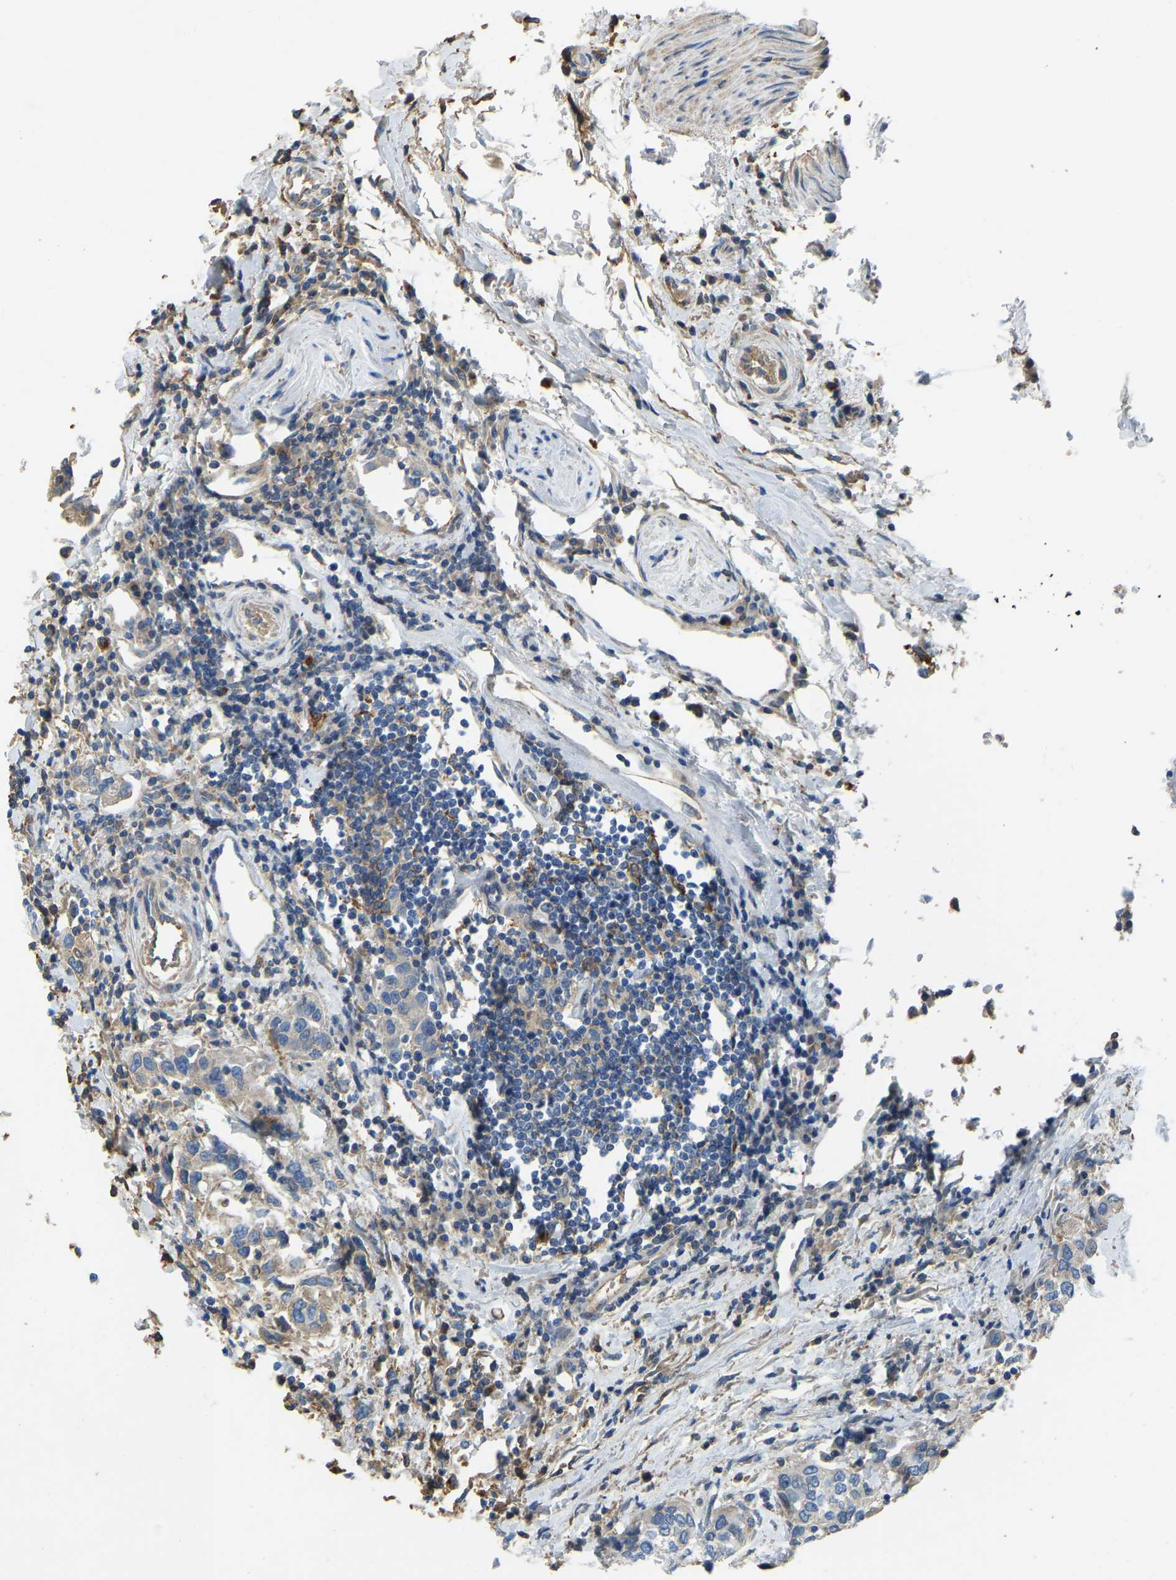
{"staining": {"intensity": "moderate", "quantity": "<25%", "location": "cytoplasmic/membranous"}, "tissue": "urothelial cancer", "cell_type": "Tumor cells", "image_type": "cancer", "snomed": [{"axis": "morphology", "description": "Urothelial carcinoma, High grade"}, {"axis": "topography", "description": "Urinary bladder"}], "caption": "IHC micrograph of human urothelial cancer stained for a protein (brown), which displays low levels of moderate cytoplasmic/membranous expression in about <25% of tumor cells.", "gene": "THBS4", "patient": {"sex": "female", "age": 80}}